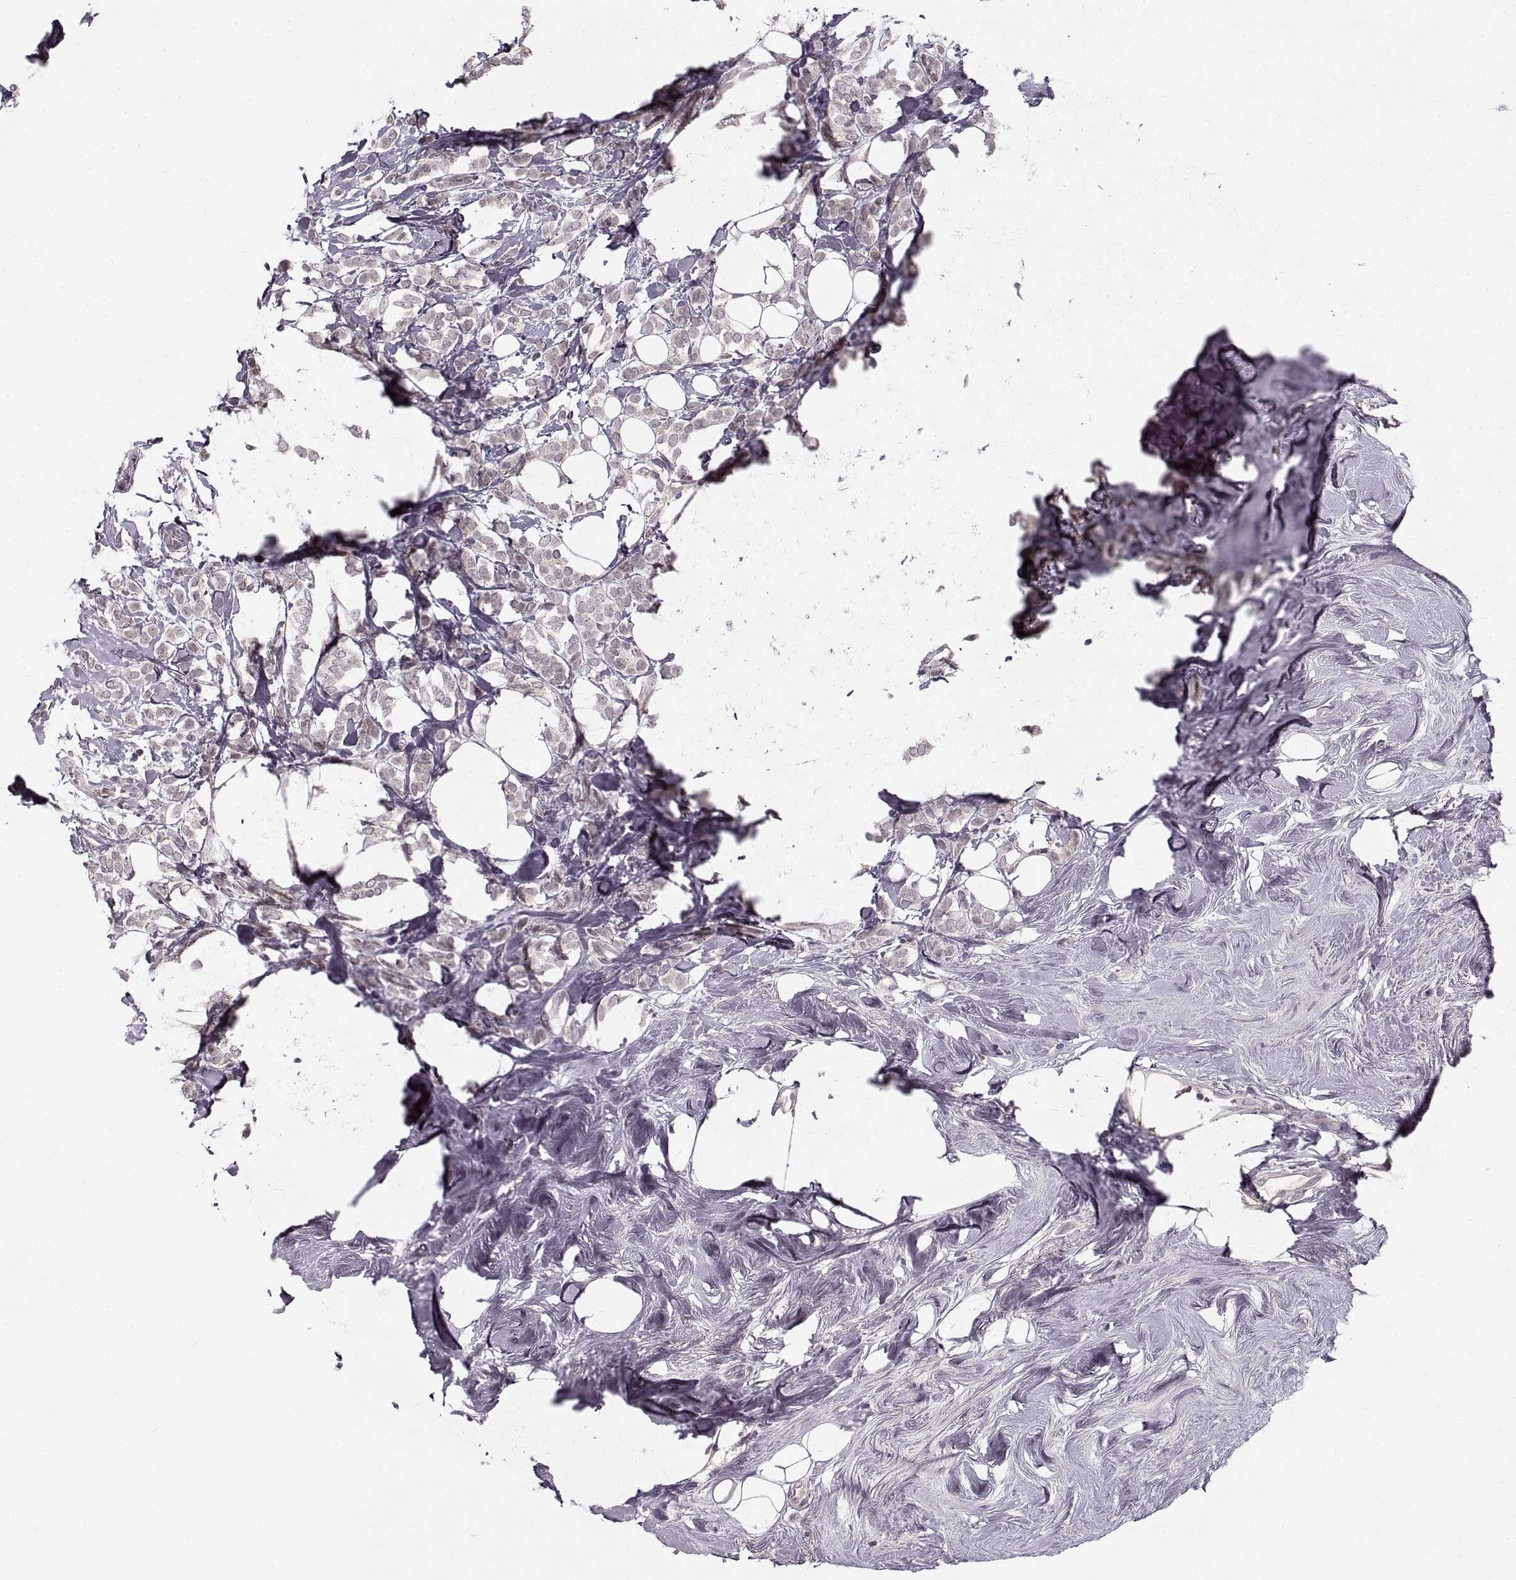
{"staining": {"intensity": "negative", "quantity": "none", "location": "none"}, "tissue": "breast cancer", "cell_type": "Tumor cells", "image_type": "cancer", "snomed": [{"axis": "morphology", "description": "Lobular carcinoma"}, {"axis": "topography", "description": "Breast"}], "caption": "High power microscopy histopathology image of an IHC photomicrograph of lobular carcinoma (breast), revealing no significant expression in tumor cells. (Stains: DAB (3,3'-diaminobenzidine) IHC with hematoxylin counter stain, Microscopy: brightfield microscopy at high magnification).", "gene": "ASIC3", "patient": {"sex": "female", "age": 49}}